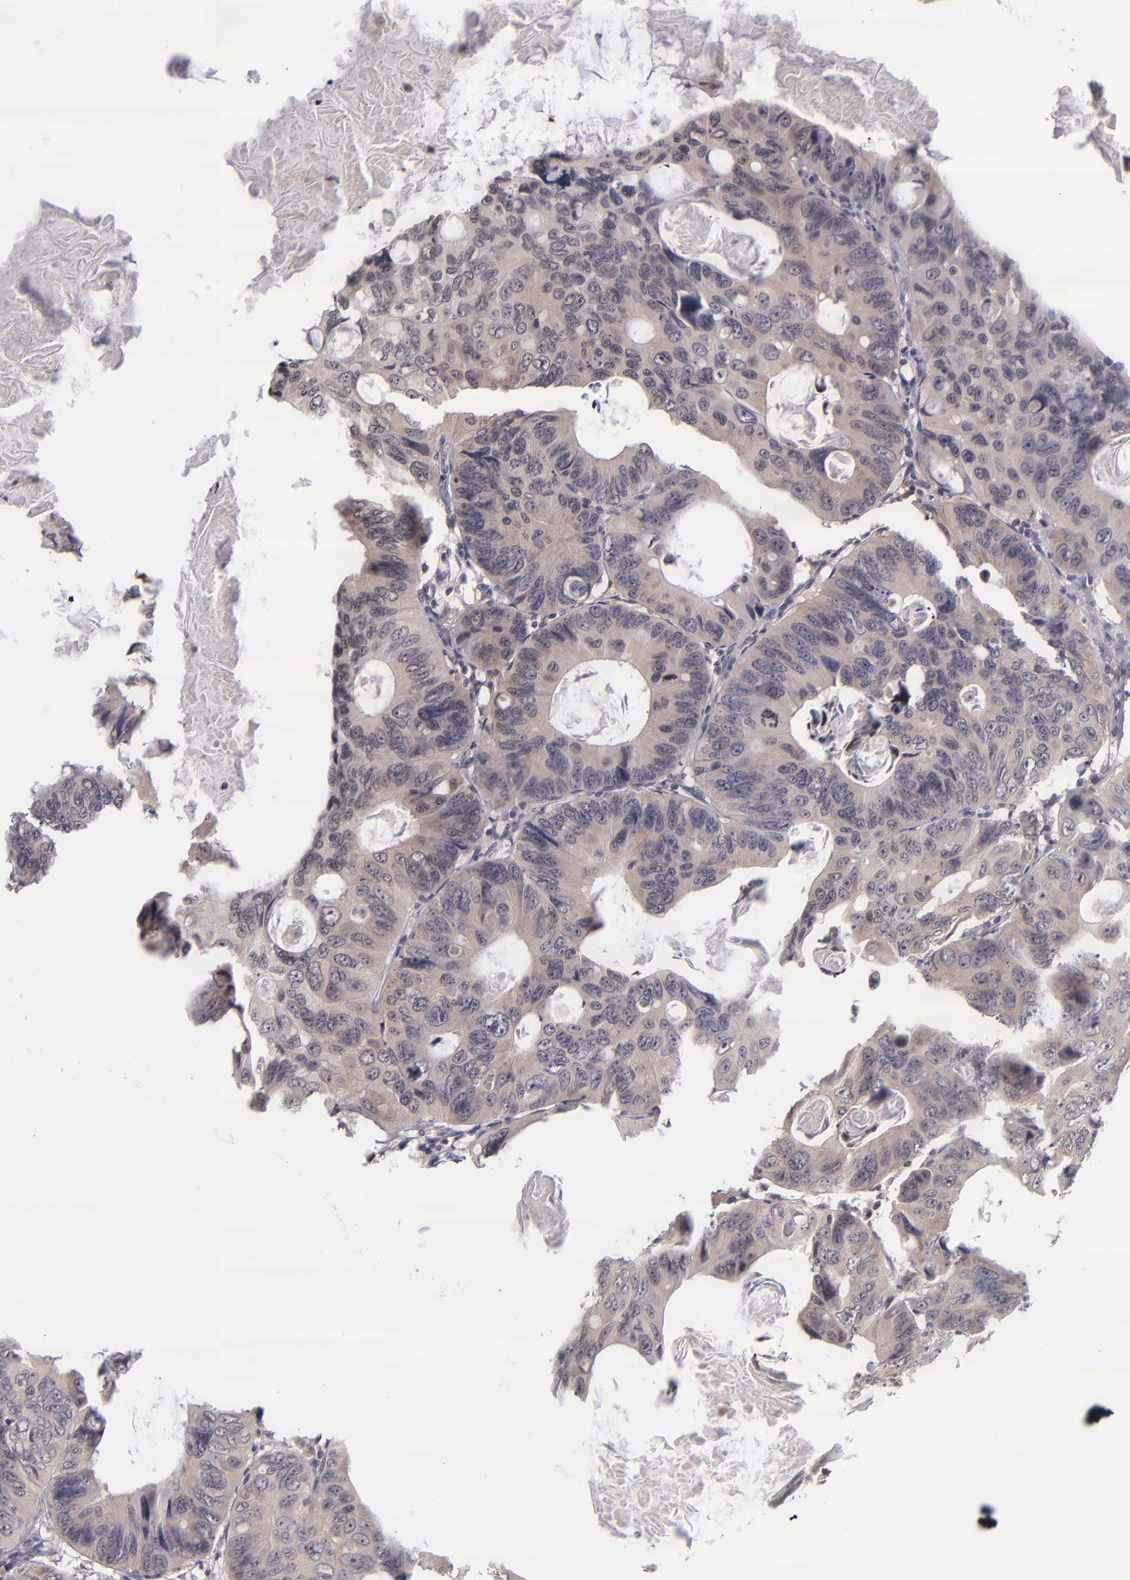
{"staining": {"intensity": "weak", "quantity": "25%-75%", "location": "cytoplasmic/membranous"}, "tissue": "colorectal cancer", "cell_type": "Tumor cells", "image_type": "cancer", "snomed": [{"axis": "morphology", "description": "Adenocarcinoma, NOS"}, {"axis": "topography", "description": "Colon"}], "caption": "Colorectal adenocarcinoma stained with DAB (3,3'-diaminobenzidine) immunohistochemistry reveals low levels of weak cytoplasmic/membranous expression in about 25%-75% of tumor cells.", "gene": "TSC2", "patient": {"sex": "female", "age": 55}}